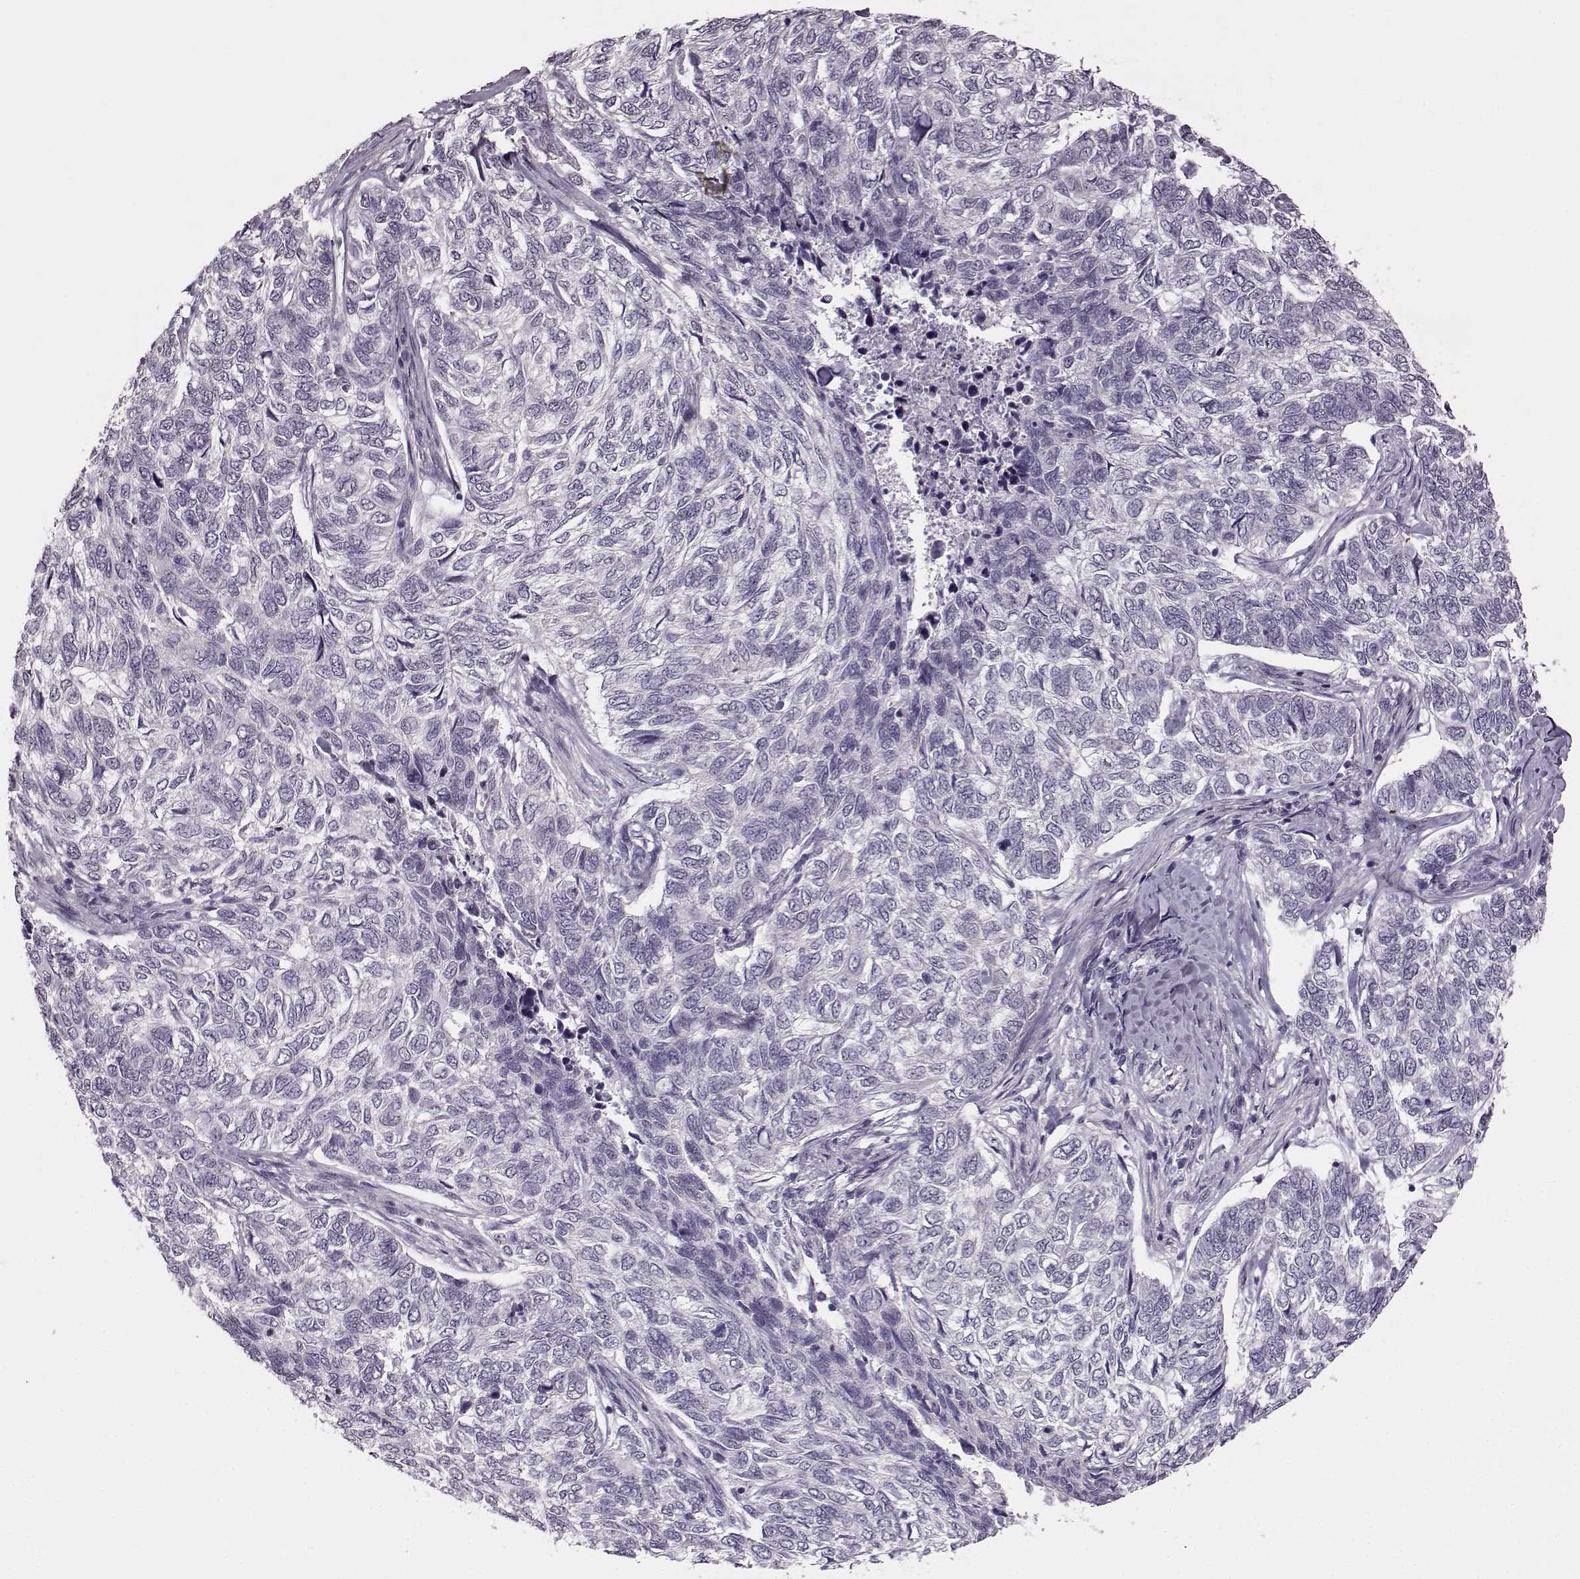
{"staining": {"intensity": "negative", "quantity": "none", "location": "none"}, "tissue": "skin cancer", "cell_type": "Tumor cells", "image_type": "cancer", "snomed": [{"axis": "morphology", "description": "Basal cell carcinoma"}, {"axis": "topography", "description": "Skin"}], "caption": "IHC image of neoplastic tissue: skin cancer (basal cell carcinoma) stained with DAB (3,3'-diaminobenzidine) reveals no significant protein staining in tumor cells.", "gene": "MAP6D1", "patient": {"sex": "female", "age": 65}}